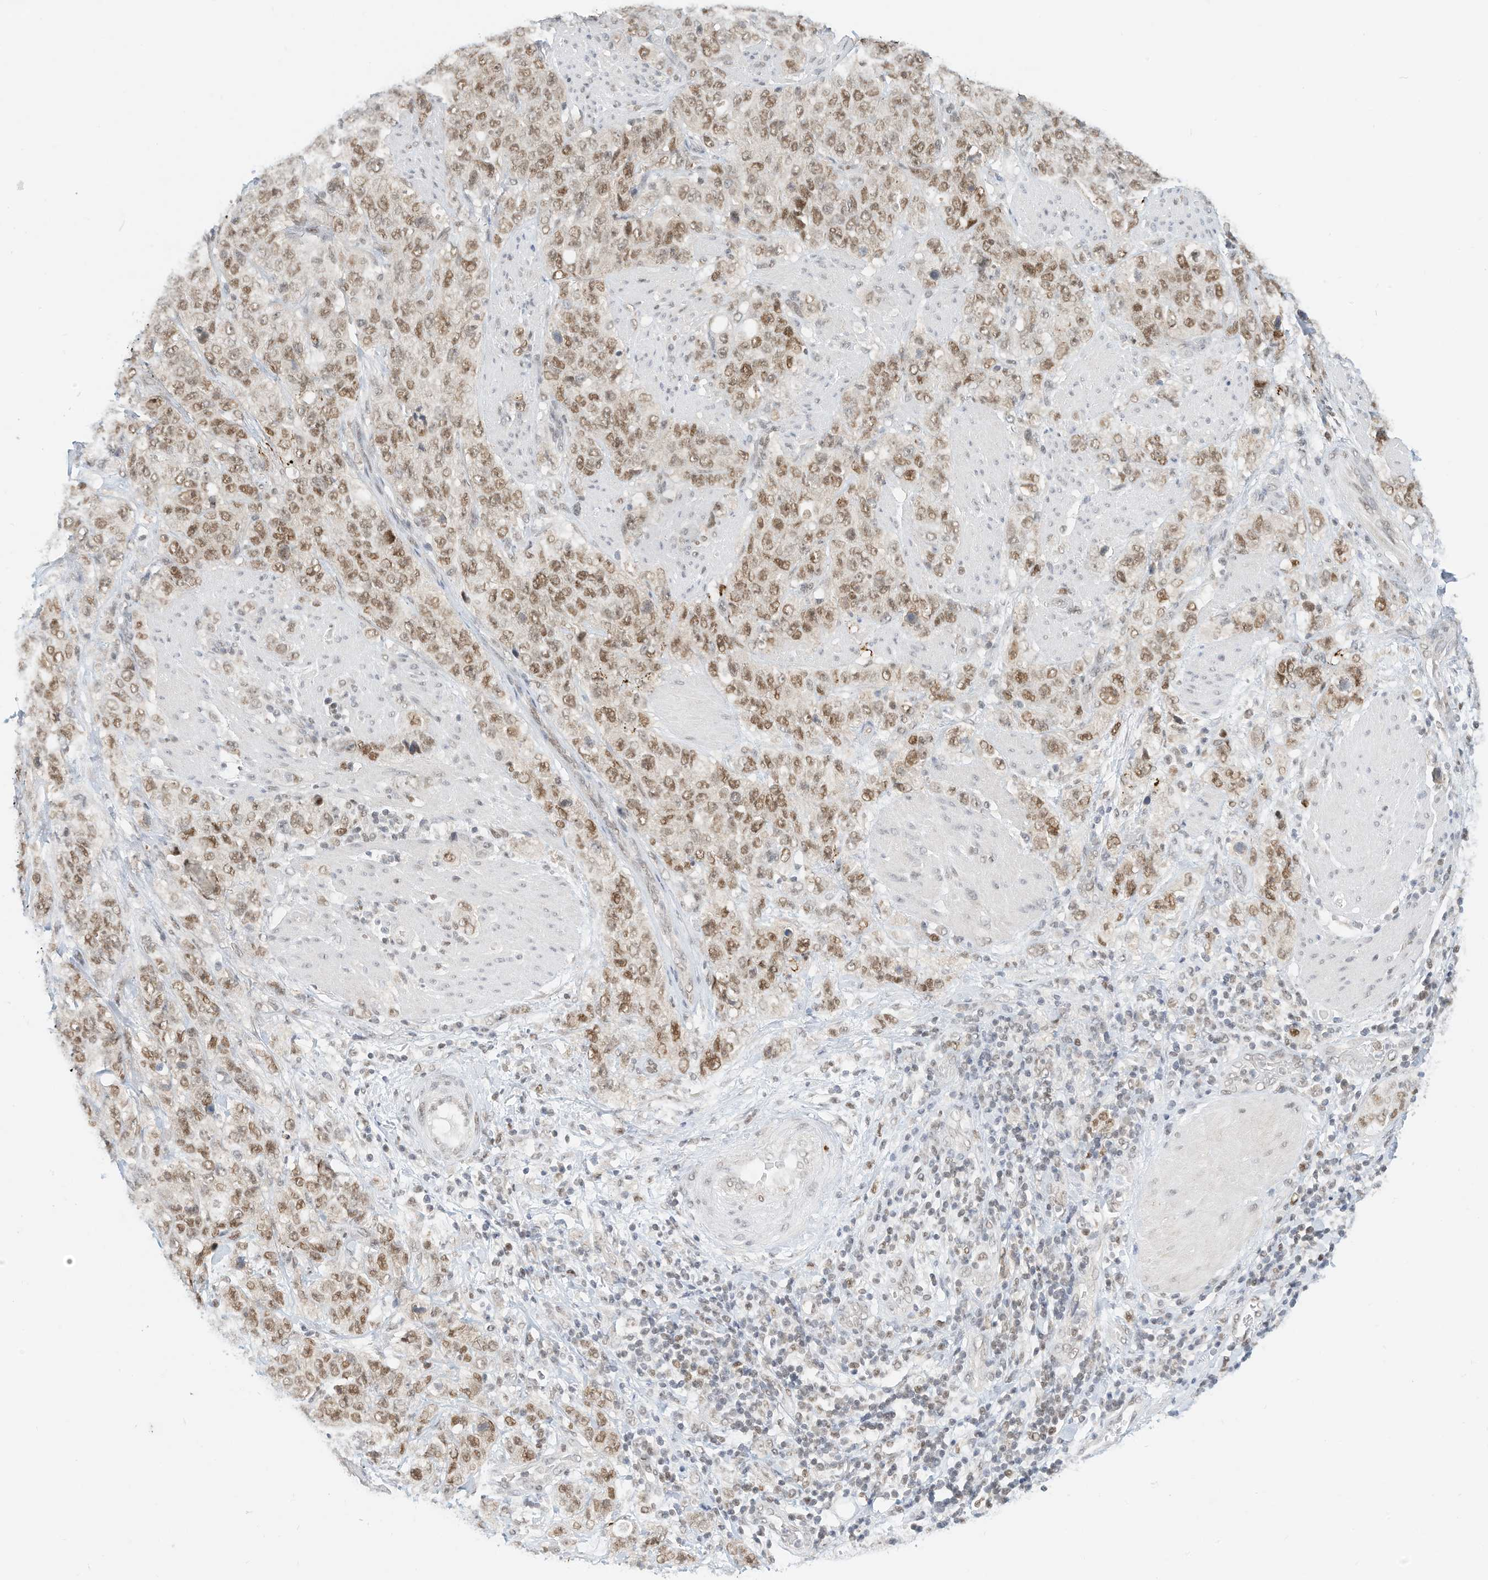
{"staining": {"intensity": "moderate", "quantity": ">75%", "location": "nuclear"}, "tissue": "stomach cancer", "cell_type": "Tumor cells", "image_type": "cancer", "snomed": [{"axis": "morphology", "description": "Adenocarcinoma, NOS"}, {"axis": "topography", "description": "Stomach"}], "caption": "This histopathology image displays stomach adenocarcinoma stained with immunohistochemistry (IHC) to label a protein in brown. The nuclear of tumor cells show moderate positivity for the protein. Nuclei are counter-stained blue.", "gene": "OGT", "patient": {"sex": "male", "age": 48}}